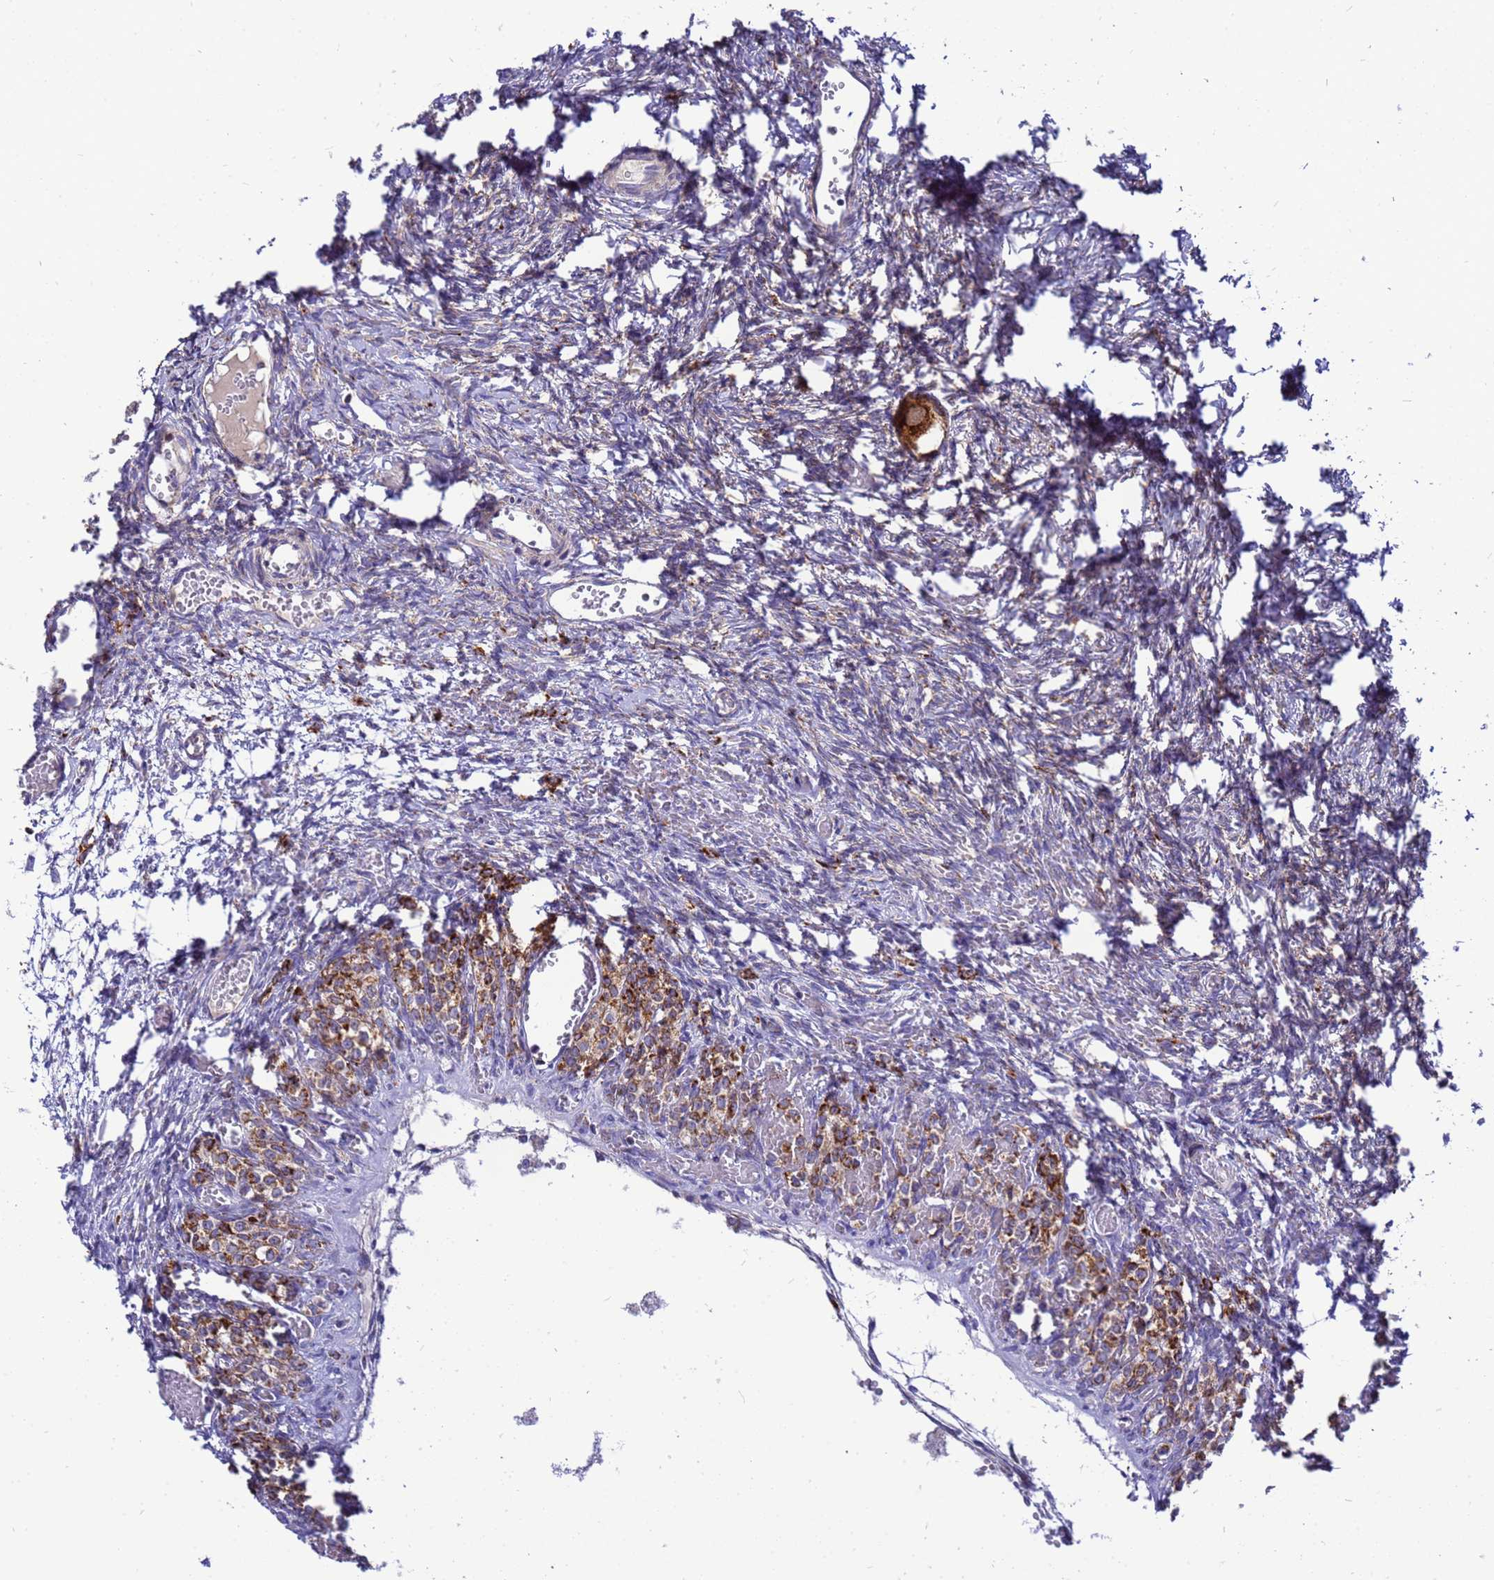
{"staining": {"intensity": "strong", "quantity": ">75%", "location": "cytoplasmic/membranous"}, "tissue": "ovary", "cell_type": "Follicle cells", "image_type": "normal", "snomed": [{"axis": "morphology", "description": "Adenocarcinoma, NOS"}, {"axis": "topography", "description": "Endometrium"}], "caption": "Immunohistochemical staining of normal human ovary shows strong cytoplasmic/membranous protein positivity in approximately >75% of follicle cells.", "gene": "CMC4", "patient": {"sex": "female", "age": 32}}